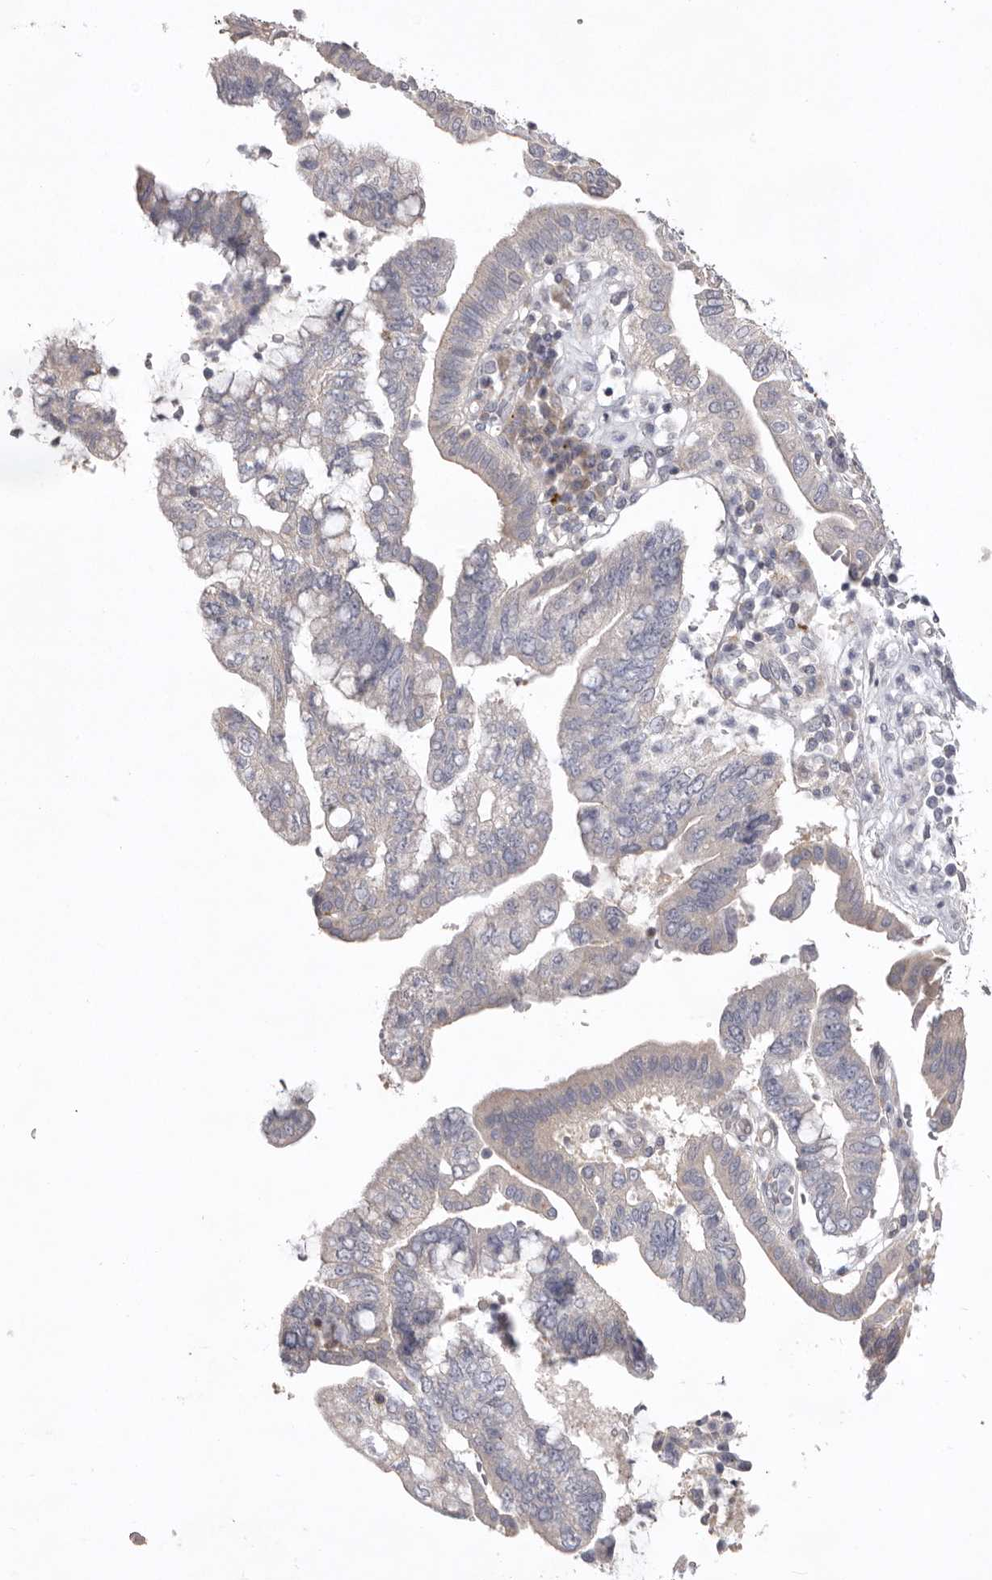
{"staining": {"intensity": "negative", "quantity": "none", "location": "none"}, "tissue": "pancreatic cancer", "cell_type": "Tumor cells", "image_type": "cancer", "snomed": [{"axis": "morphology", "description": "Adenocarcinoma, NOS"}, {"axis": "topography", "description": "Pancreas"}], "caption": "Protein analysis of pancreatic cancer demonstrates no significant positivity in tumor cells.", "gene": "WDR47", "patient": {"sex": "female", "age": 73}}